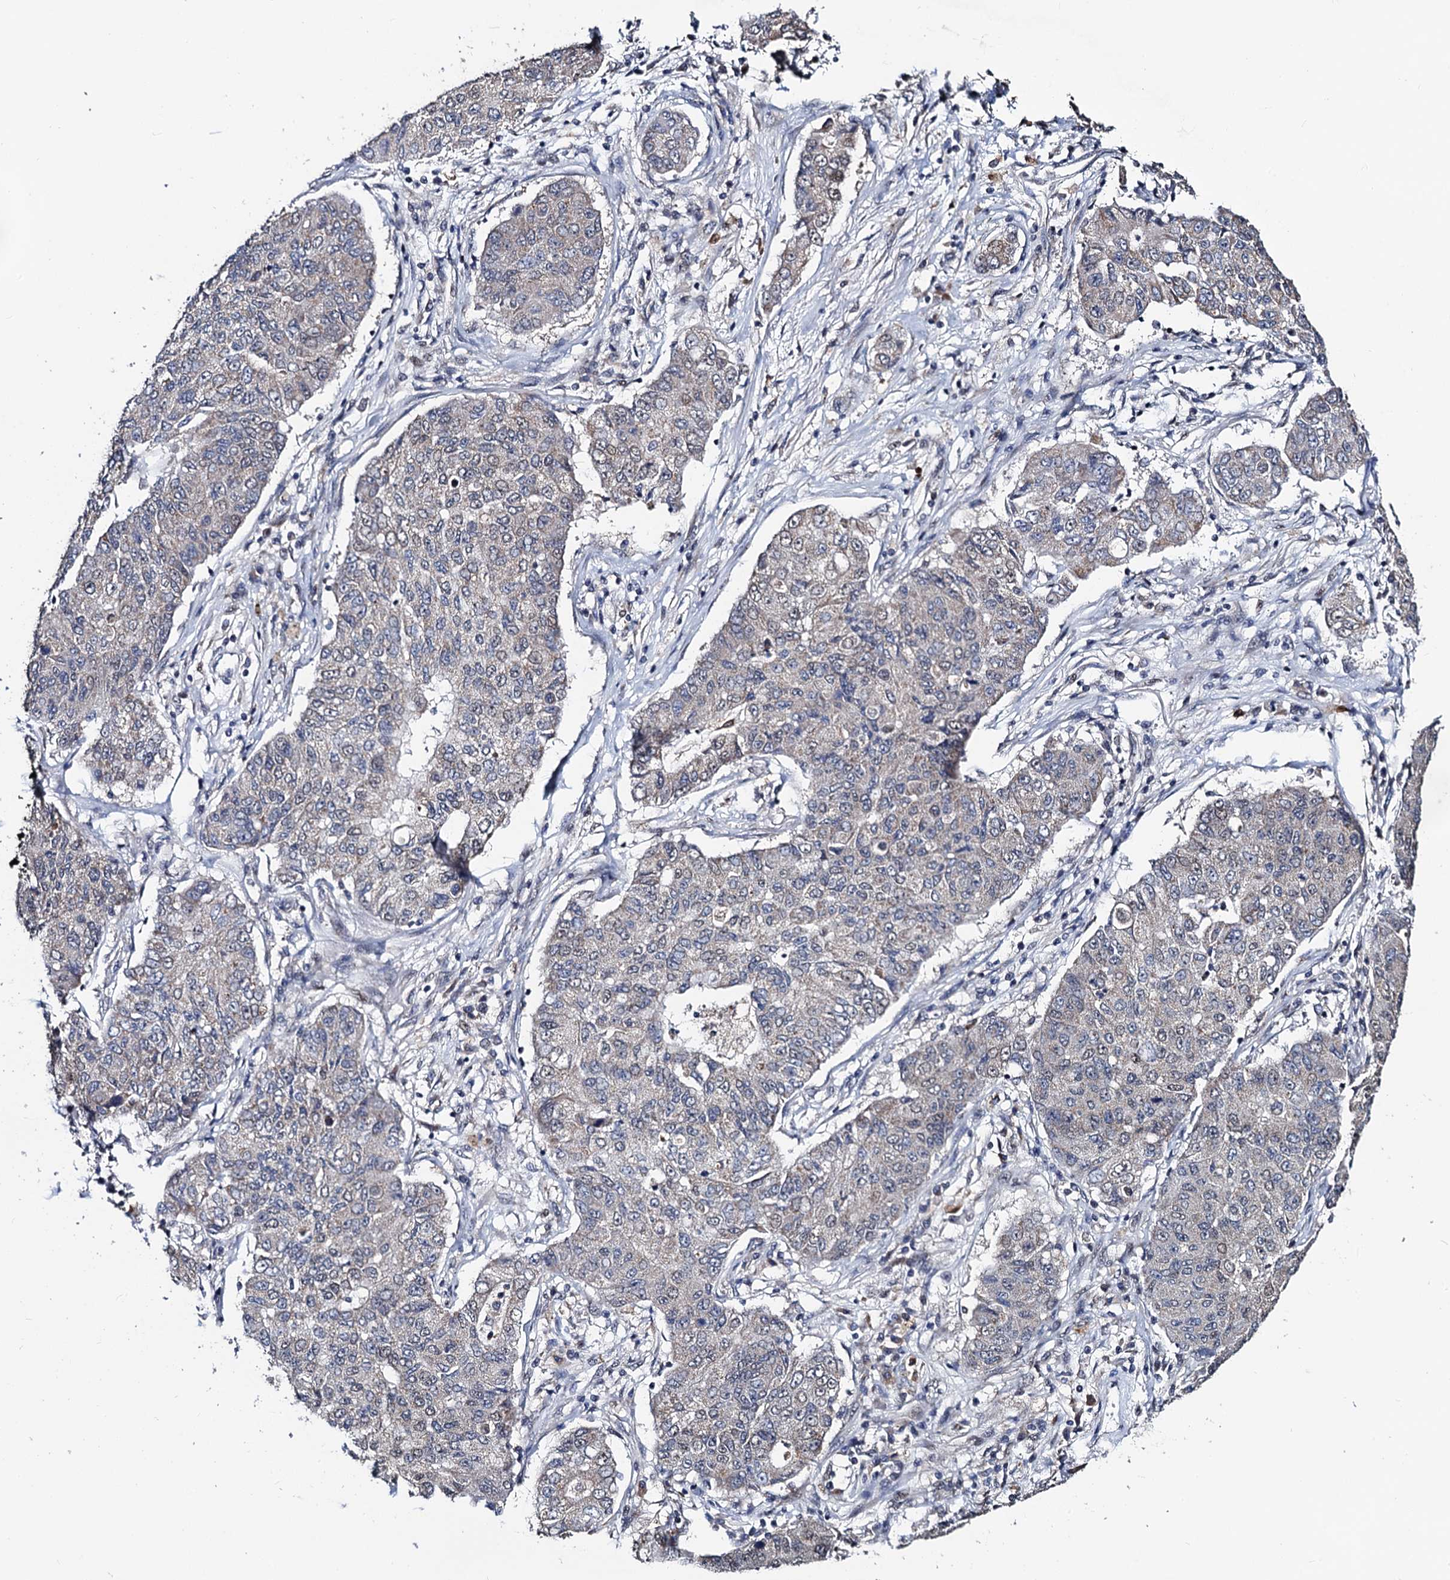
{"staining": {"intensity": "weak", "quantity": "<25%", "location": "nuclear"}, "tissue": "lung cancer", "cell_type": "Tumor cells", "image_type": "cancer", "snomed": [{"axis": "morphology", "description": "Squamous cell carcinoma, NOS"}, {"axis": "topography", "description": "Lung"}], "caption": "Lung squamous cell carcinoma stained for a protein using immunohistochemistry shows no positivity tumor cells.", "gene": "FAM222A", "patient": {"sex": "male", "age": 74}}